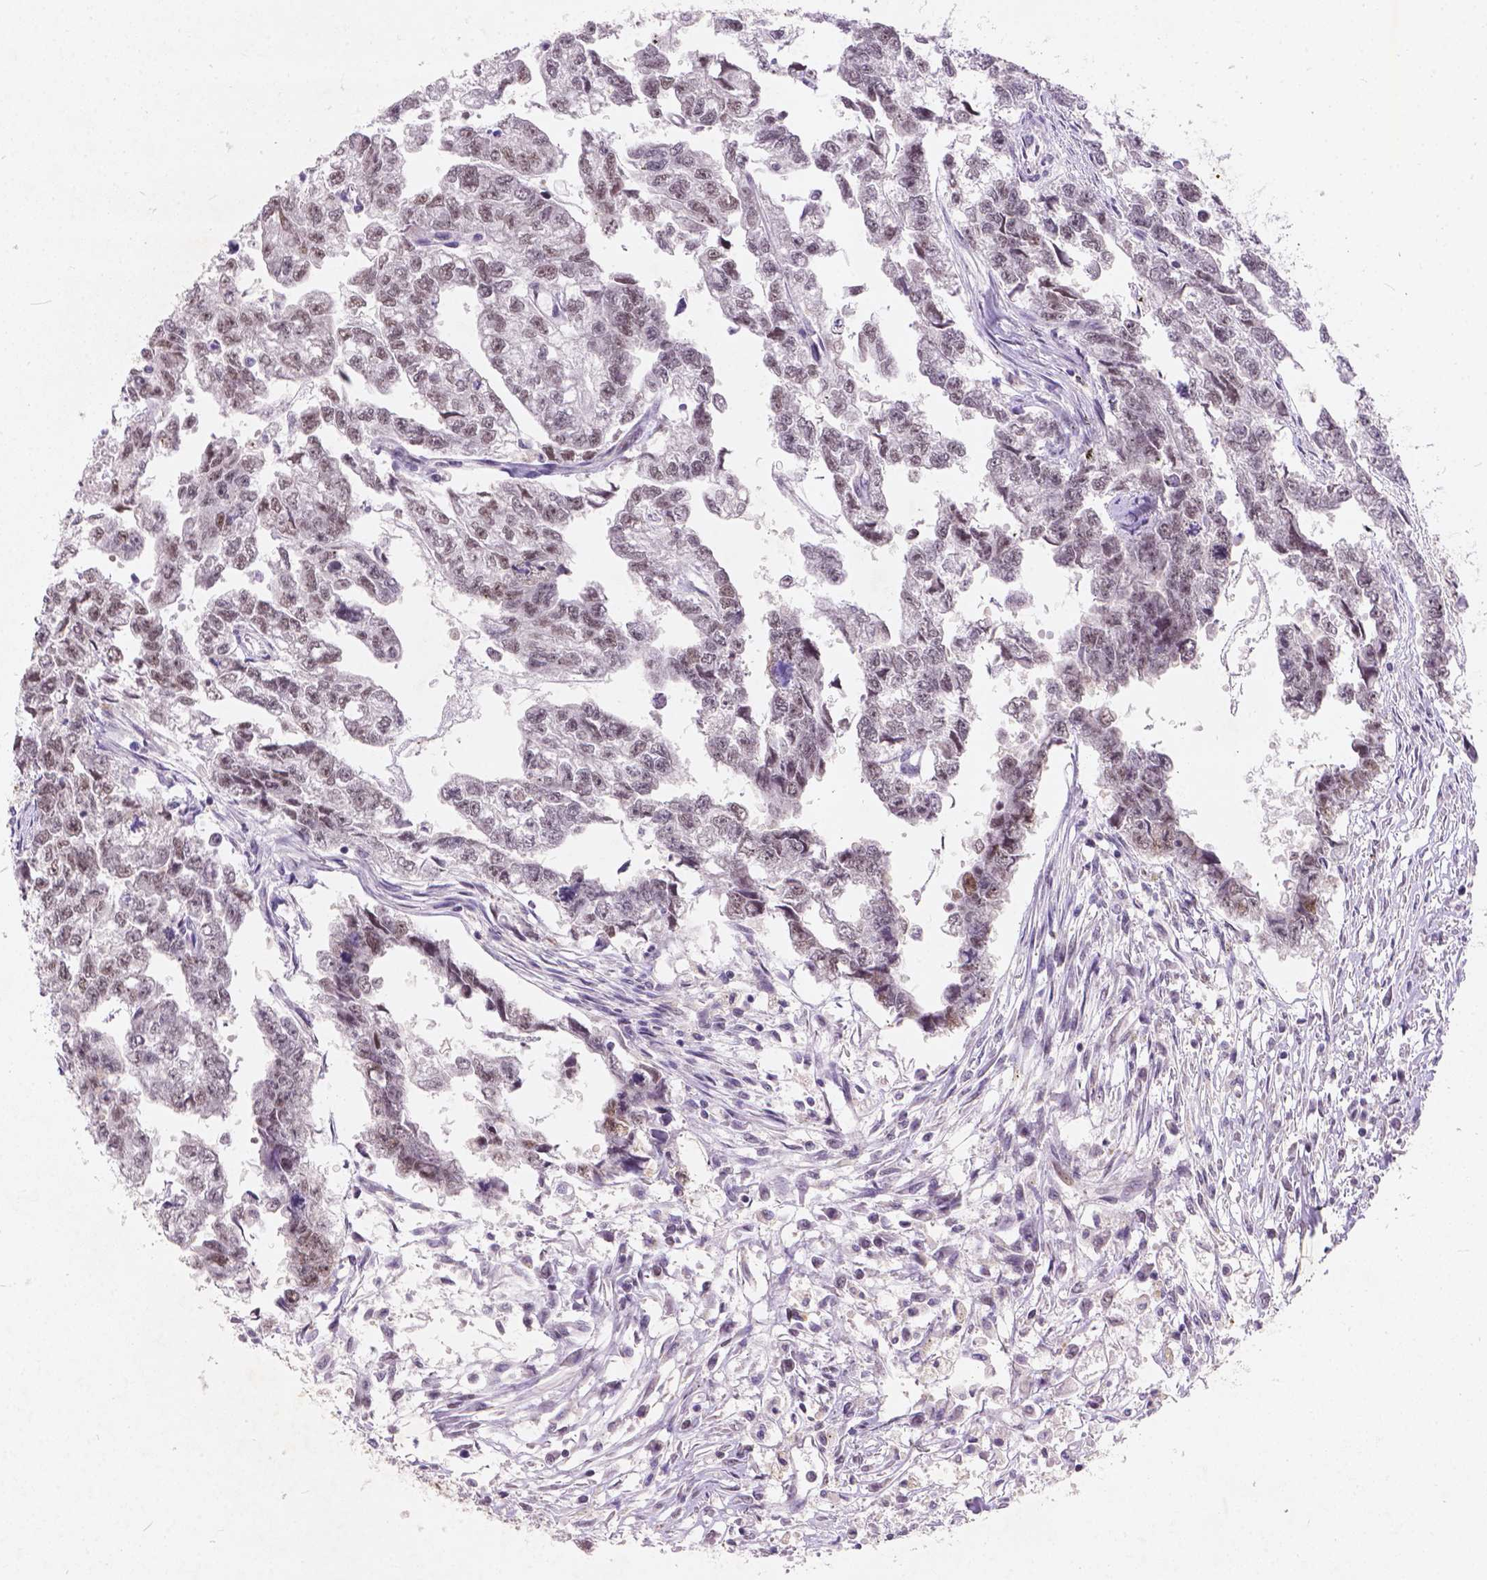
{"staining": {"intensity": "weak", "quantity": "25%-75%", "location": "nuclear"}, "tissue": "testis cancer", "cell_type": "Tumor cells", "image_type": "cancer", "snomed": [{"axis": "morphology", "description": "Carcinoma, Embryonal, NOS"}, {"axis": "morphology", "description": "Teratoma, malignant, NOS"}, {"axis": "topography", "description": "Testis"}], "caption": "Immunohistochemical staining of human testis cancer (malignant teratoma) exhibits low levels of weak nuclear protein expression in about 25%-75% of tumor cells. Using DAB (3,3'-diaminobenzidine) (brown) and hematoxylin (blue) stains, captured at high magnification using brightfield microscopy.", "gene": "FAM53A", "patient": {"sex": "male", "age": 44}}